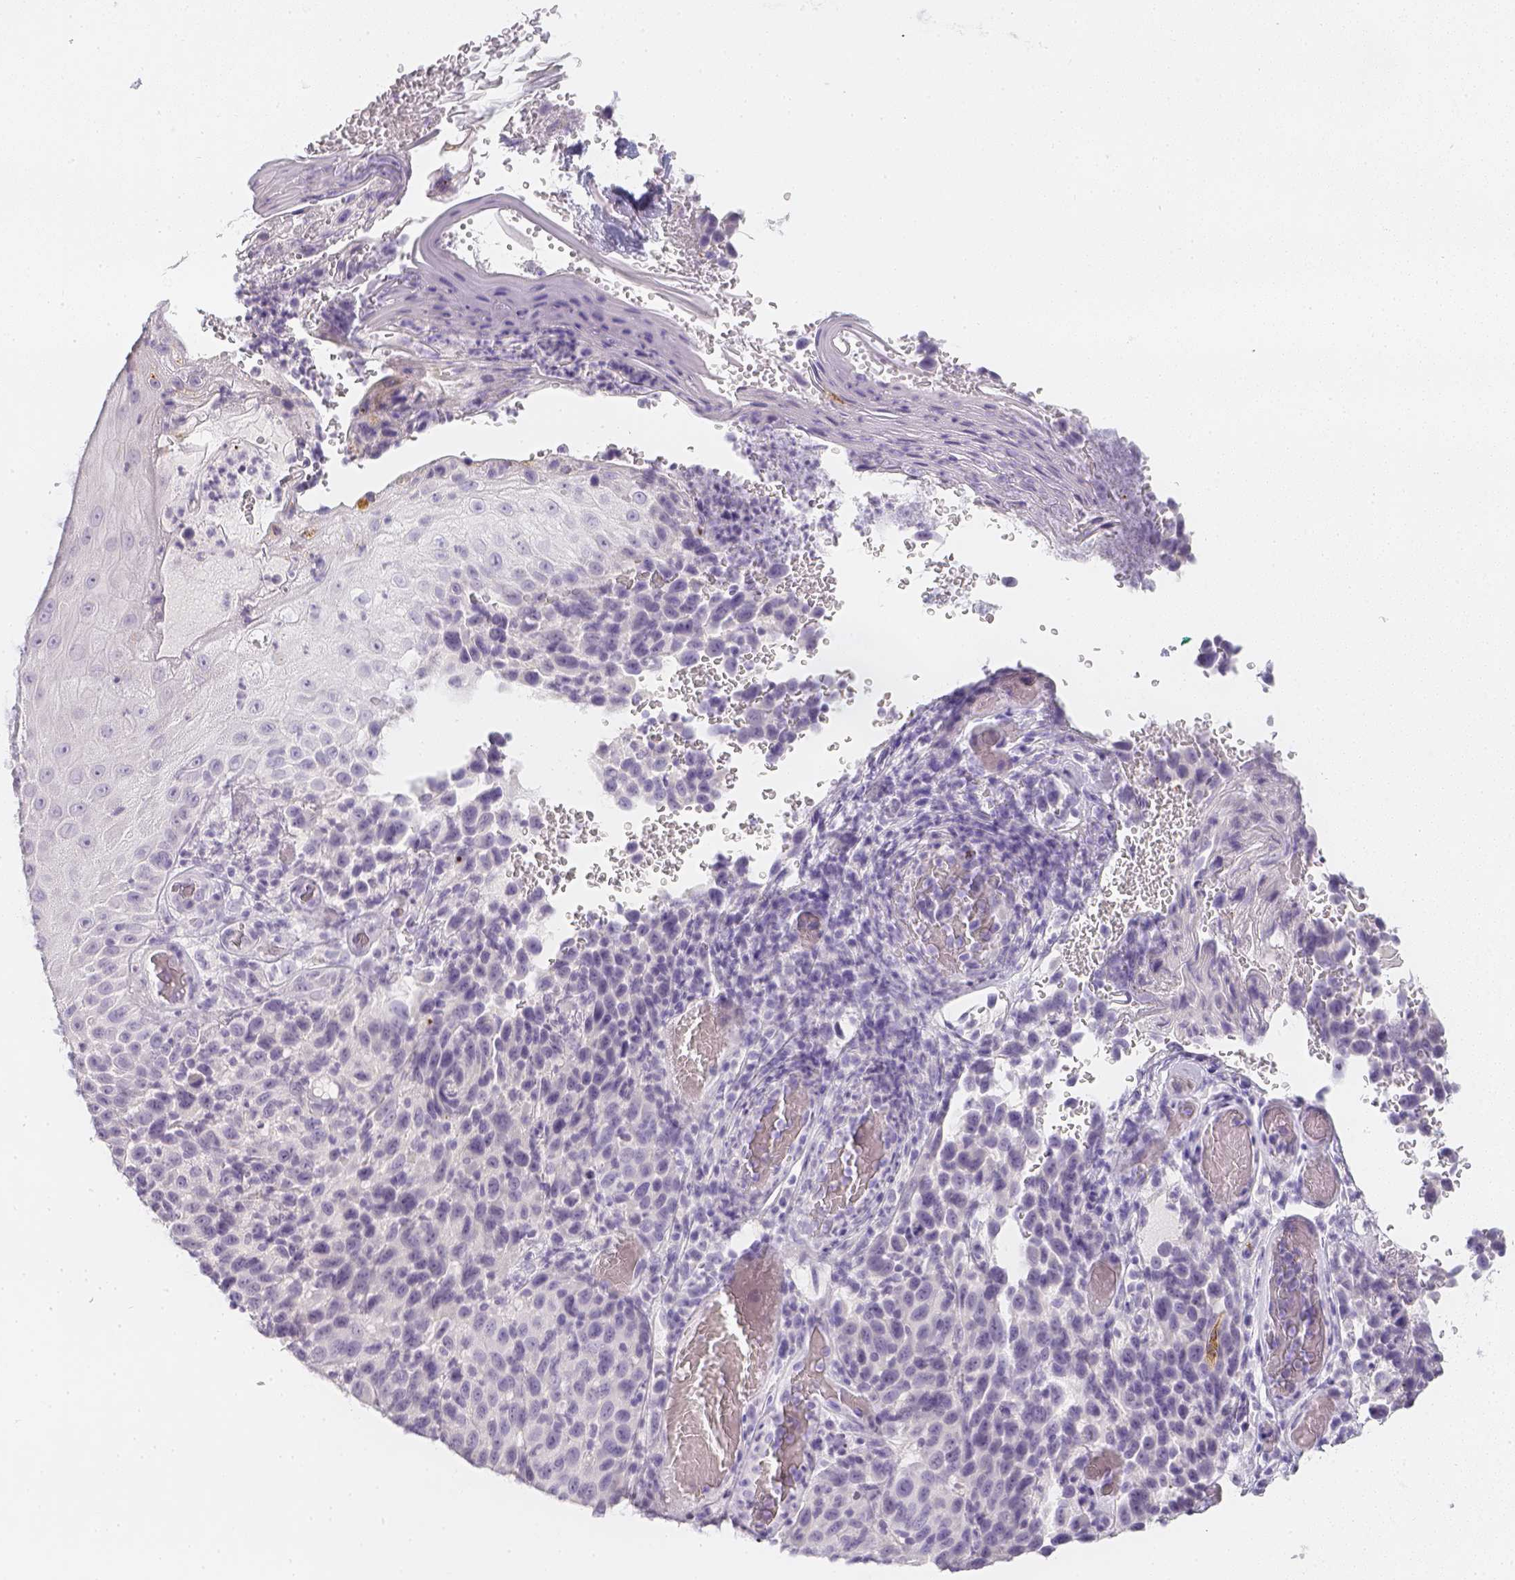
{"staining": {"intensity": "negative", "quantity": "none", "location": "none"}, "tissue": "melanoma", "cell_type": "Tumor cells", "image_type": "cancer", "snomed": [{"axis": "morphology", "description": "Malignant melanoma, NOS"}, {"axis": "topography", "description": "Skin"}], "caption": "Photomicrograph shows no significant protein expression in tumor cells of malignant melanoma.", "gene": "SLC18A1", "patient": {"sex": "male", "age": 85}}